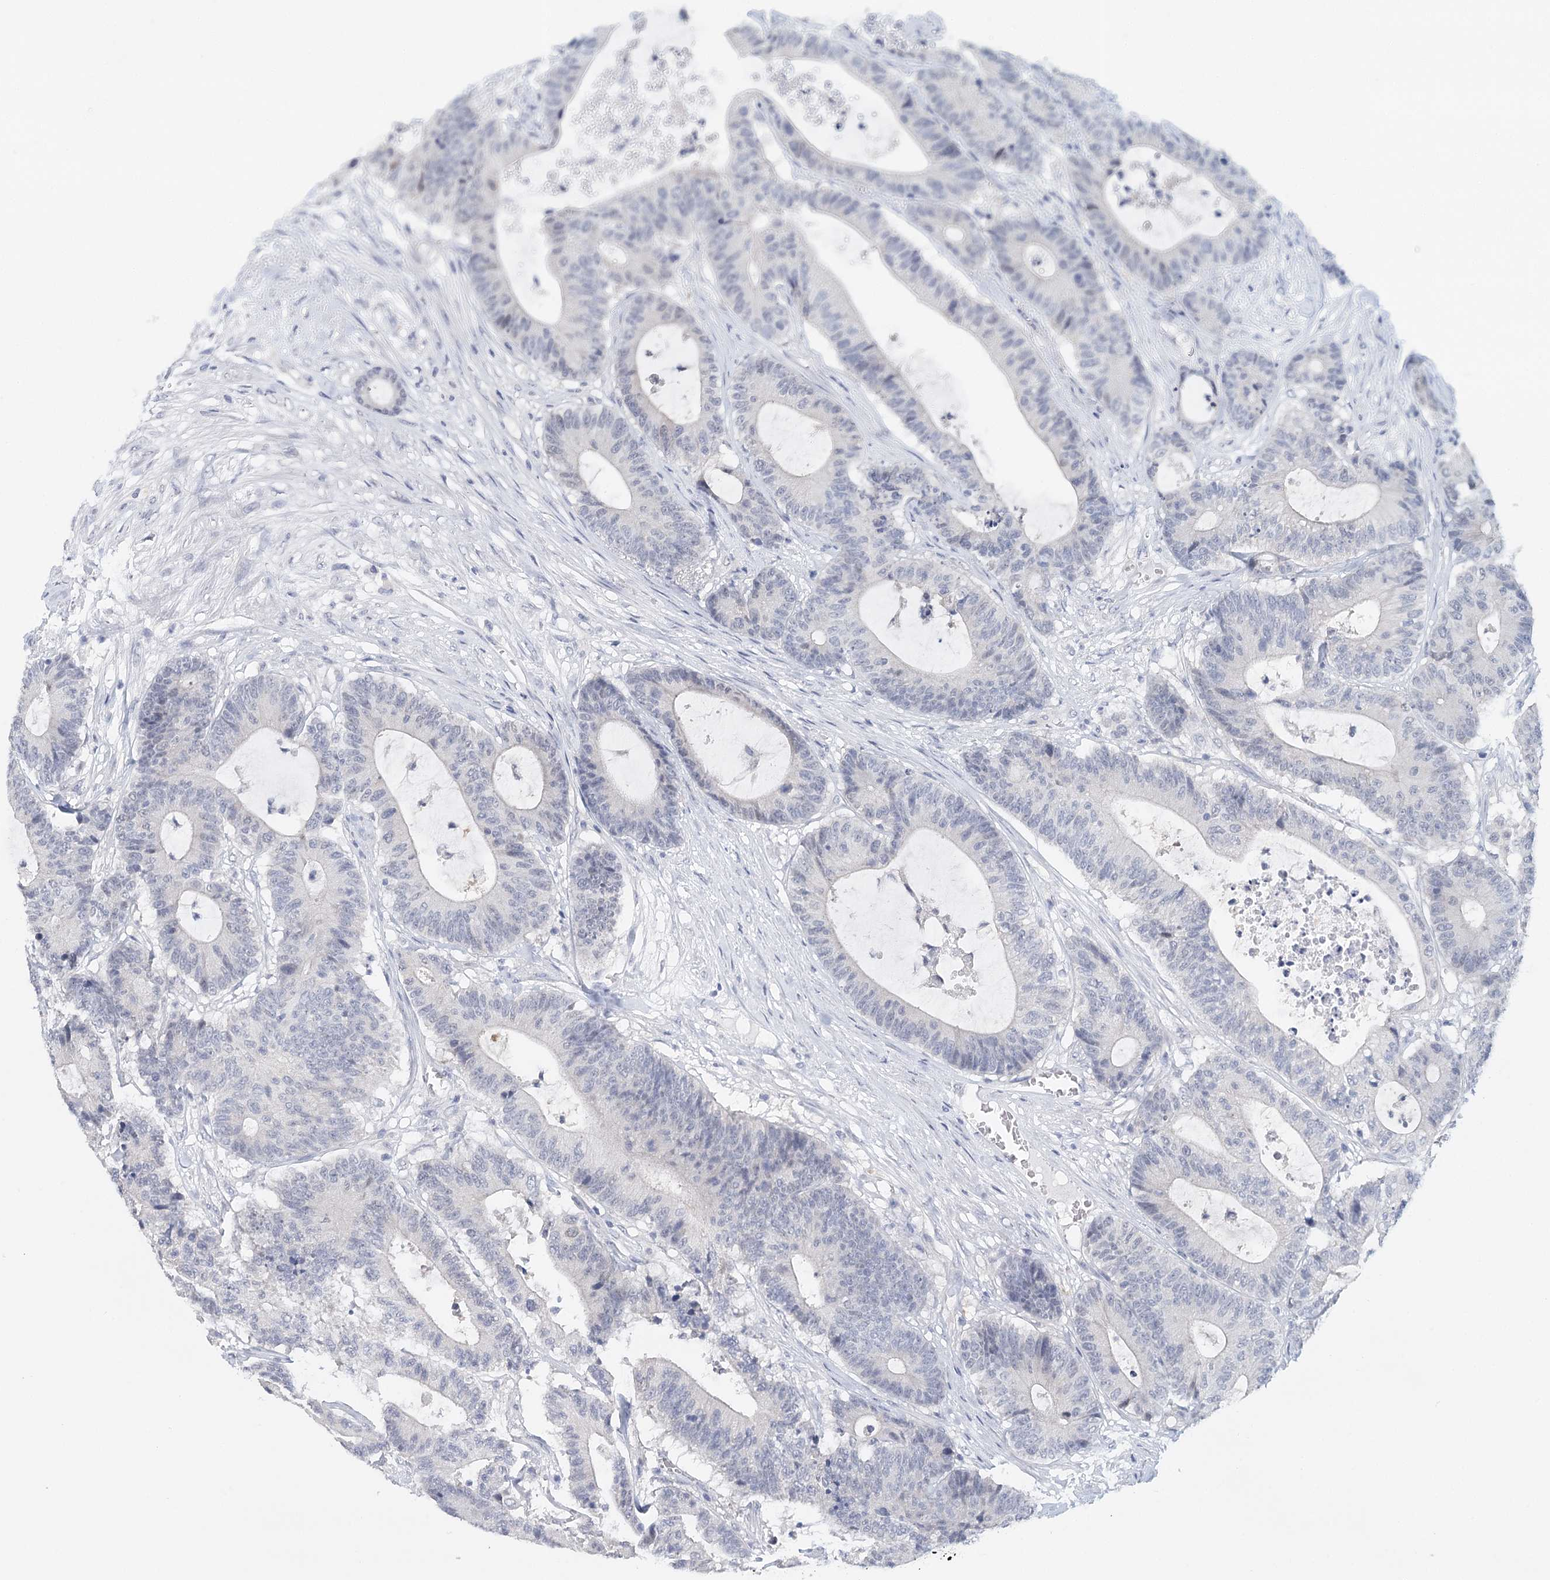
{"staining": {"intensity": "negative", "quantity": "none", "location": "none"}, "tissue": "colorectal cancer", "cell_type": "Tumor cells", "image_type": "cancer", "snomed": [{"axis": "morphology", "description": "Adenocarcinoma, NOS"}, {"axis": "topography", "description": "Colon"}], "caption": "High power microscopy histopathology image of an immunohistochemistry (IHC) image of colorectal adenocarcinoma, revealing no significant positivity in tumor cells.", "gene": "HSPA4L", "patient": {"sex": "female", "age": 84}}